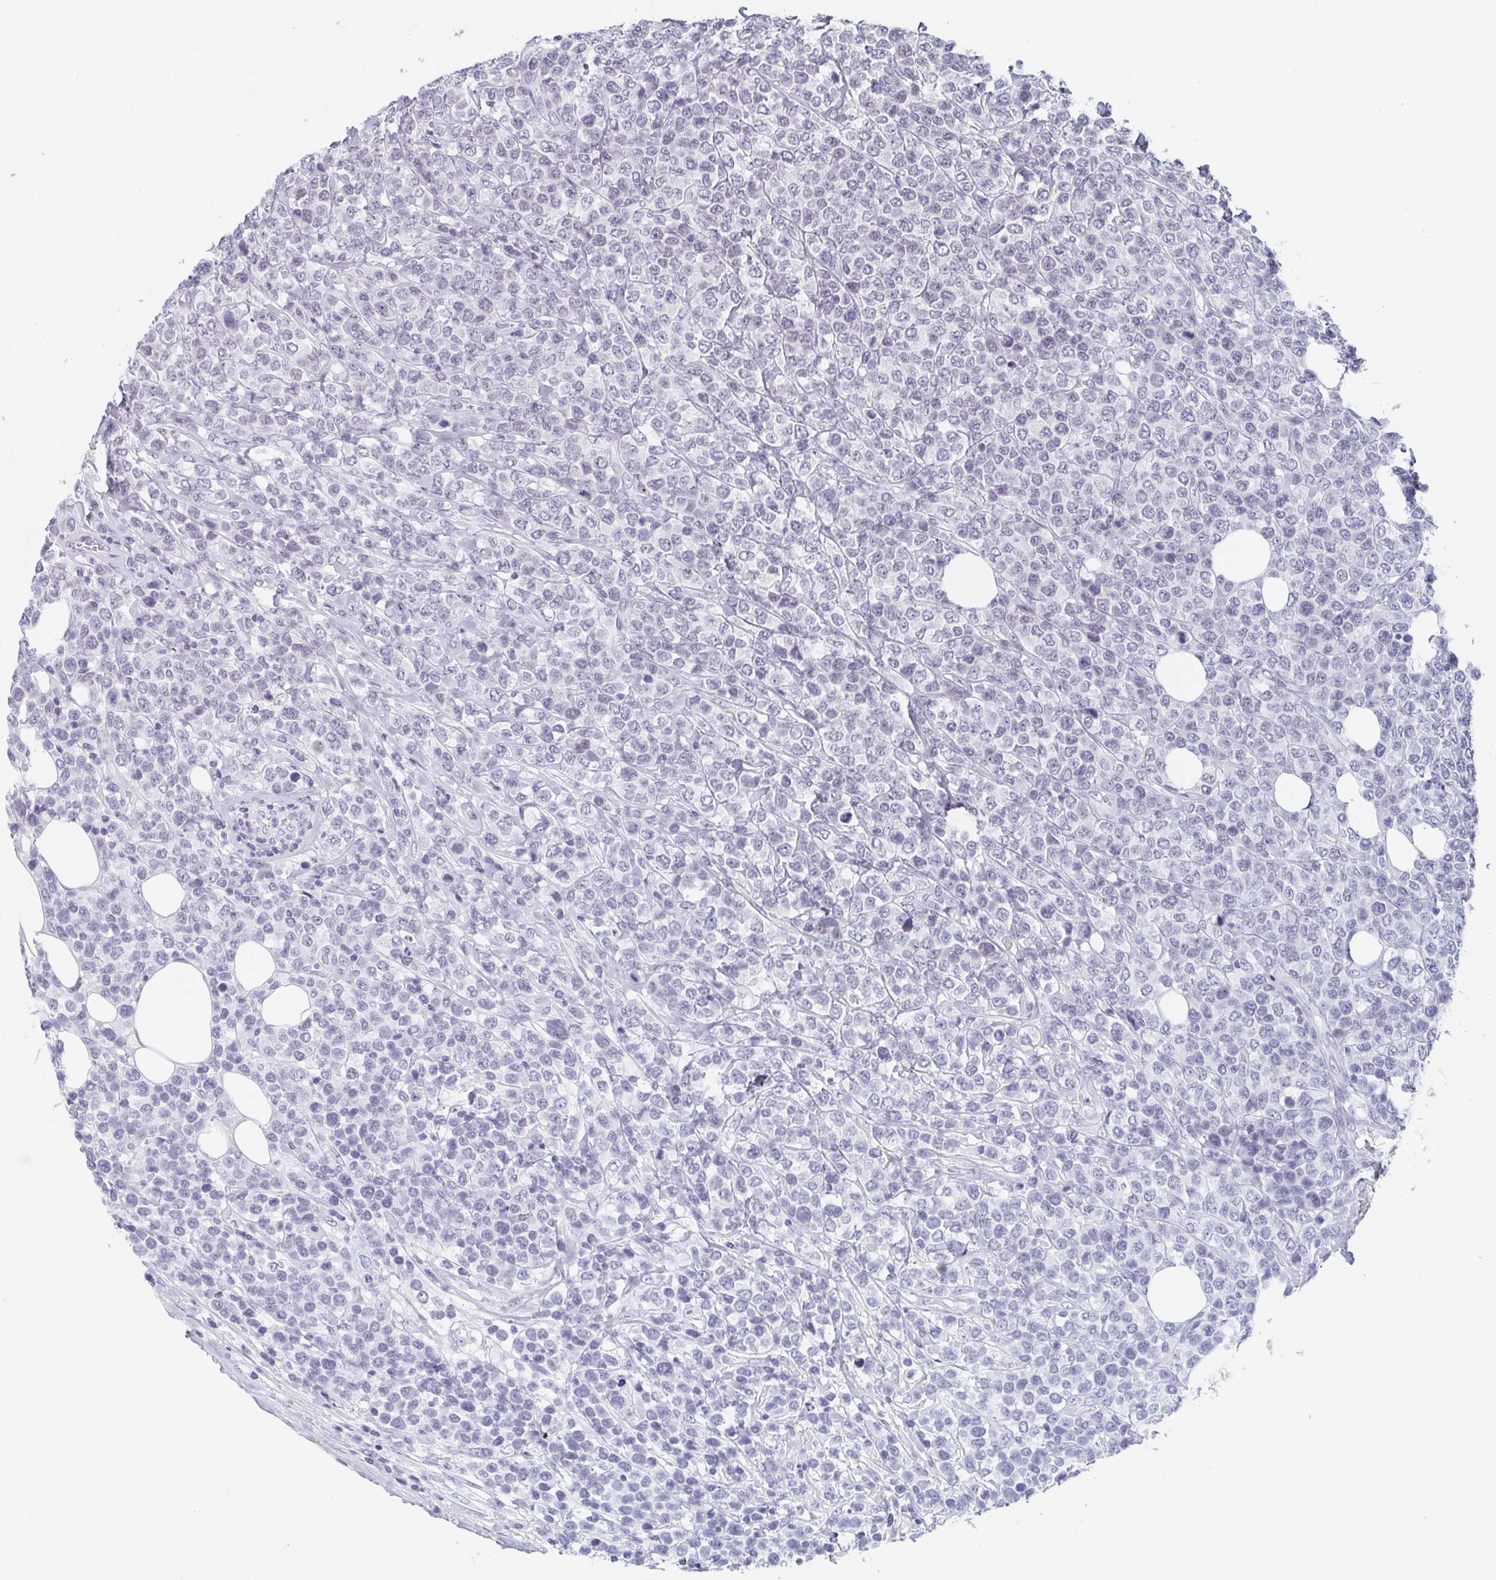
{"staining": {"intensity": "negative", "quantity": "none", "location": "none"}, "tissue": "lymphoma", "cell_type": "Tumor cells", "image_type": "cancer", "snomed": [{"axis": "morphology", "description": "Malignant lymphoma, non-Hodgkin's type, High grade"}, {"axis": "topography", "description": "Soft tissue"}], "caption": "The micrograph exhibits no staining of tumor cells in high-grade malignant lymphoma, non-Hodgkin's type.", "gene": "PYCR3", "patient": {"sex": "female", "age": 56}}